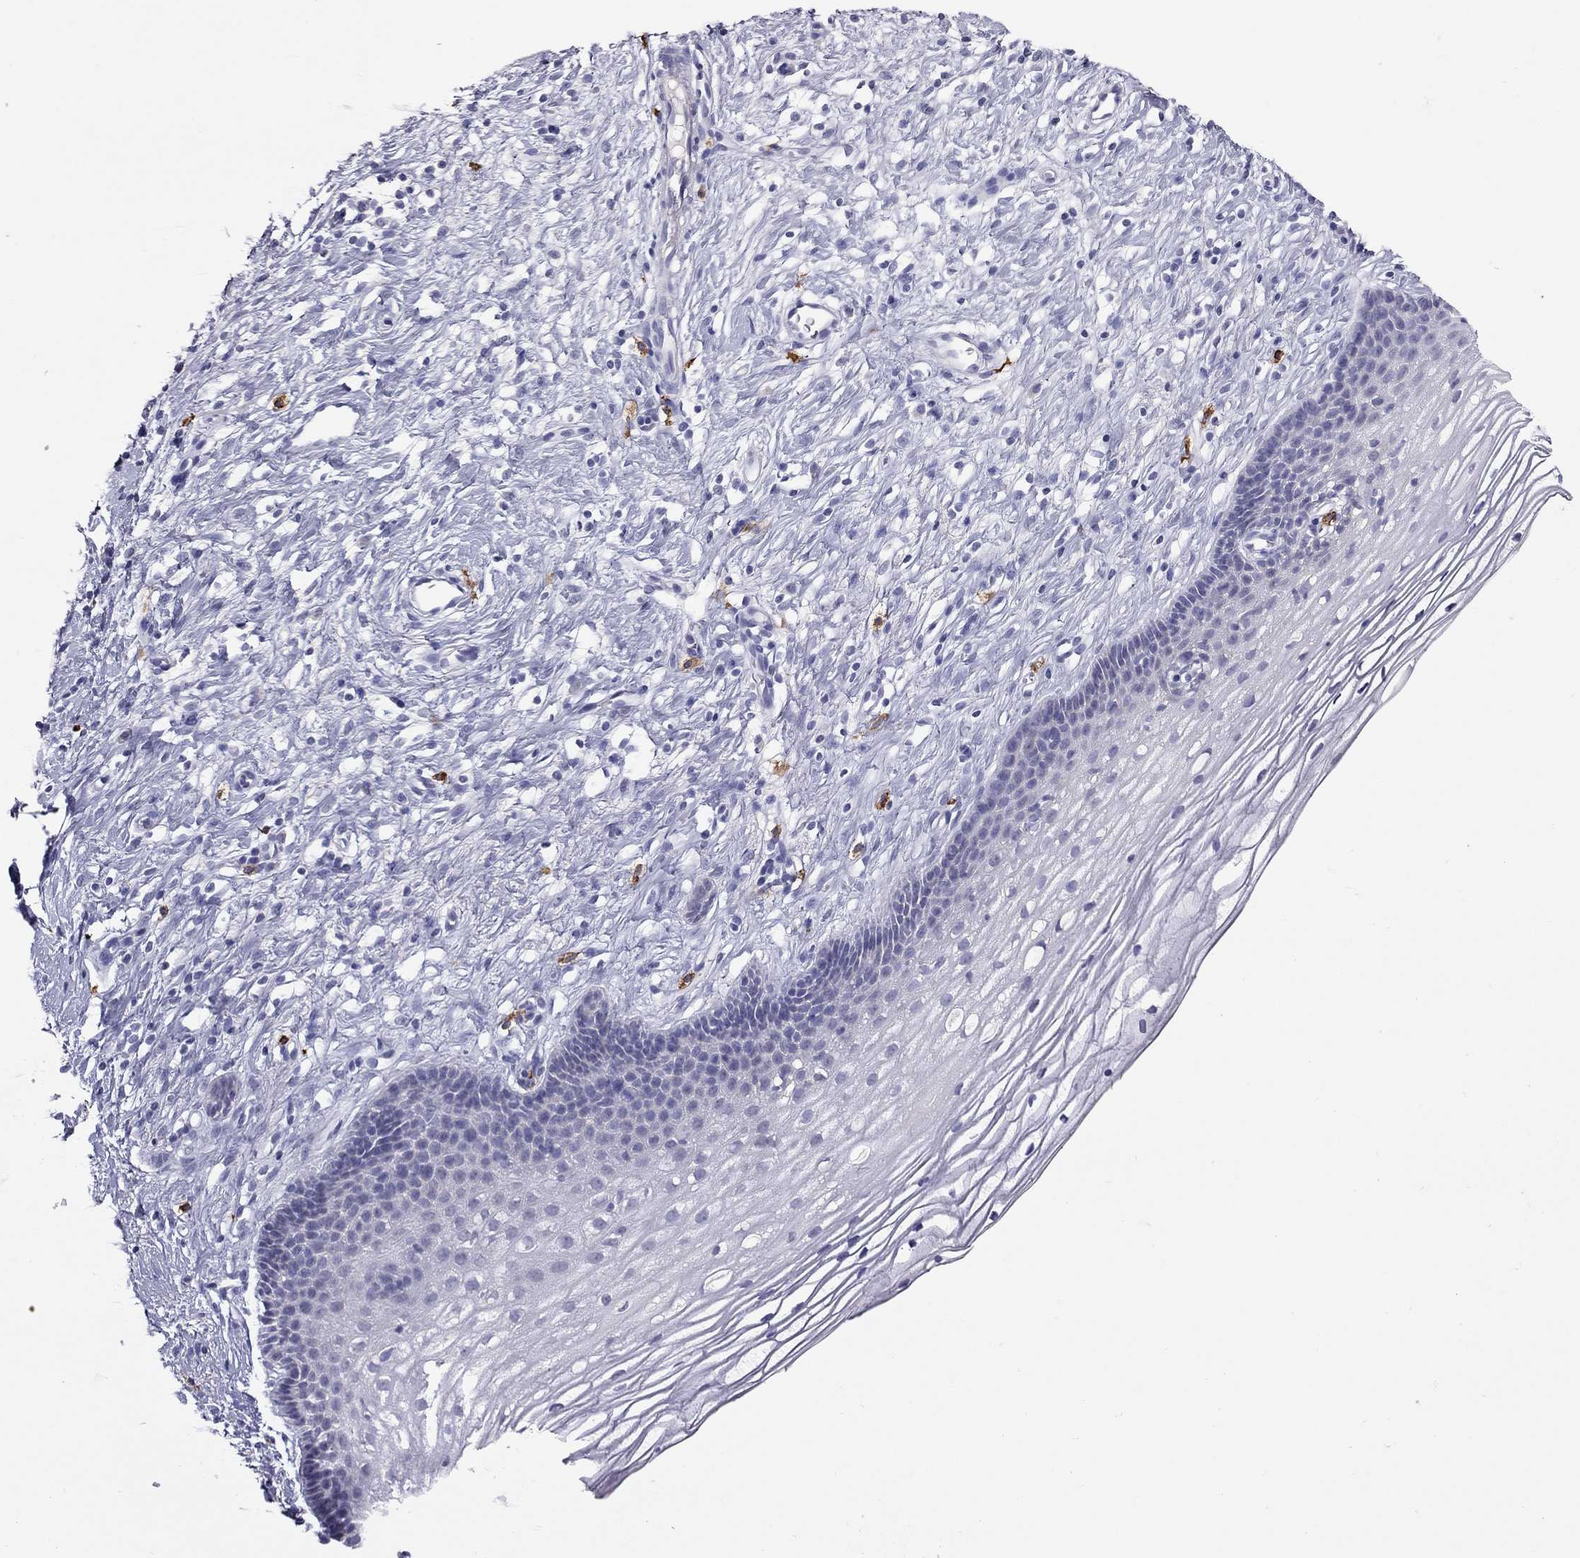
{"staining": {"intensity": "negative", "quantity": "none", "location": "none"}, "tissue": "cervix", "cell_type": "Glandular cells", "image_type": "normal", "snomed": [{"axis": "morphology", "description": "Normal tissue, NOS"}, {"axis": "topography", "description": "Cervix"}], "caption": "A high-resolution photomicrograph shows immunohistochemistry (IHC) staining of benign cervix, which displays no significant positivity in glandular cells.", "gene": "IL17REL", "patient": {"sex": "female", "age": 39}}